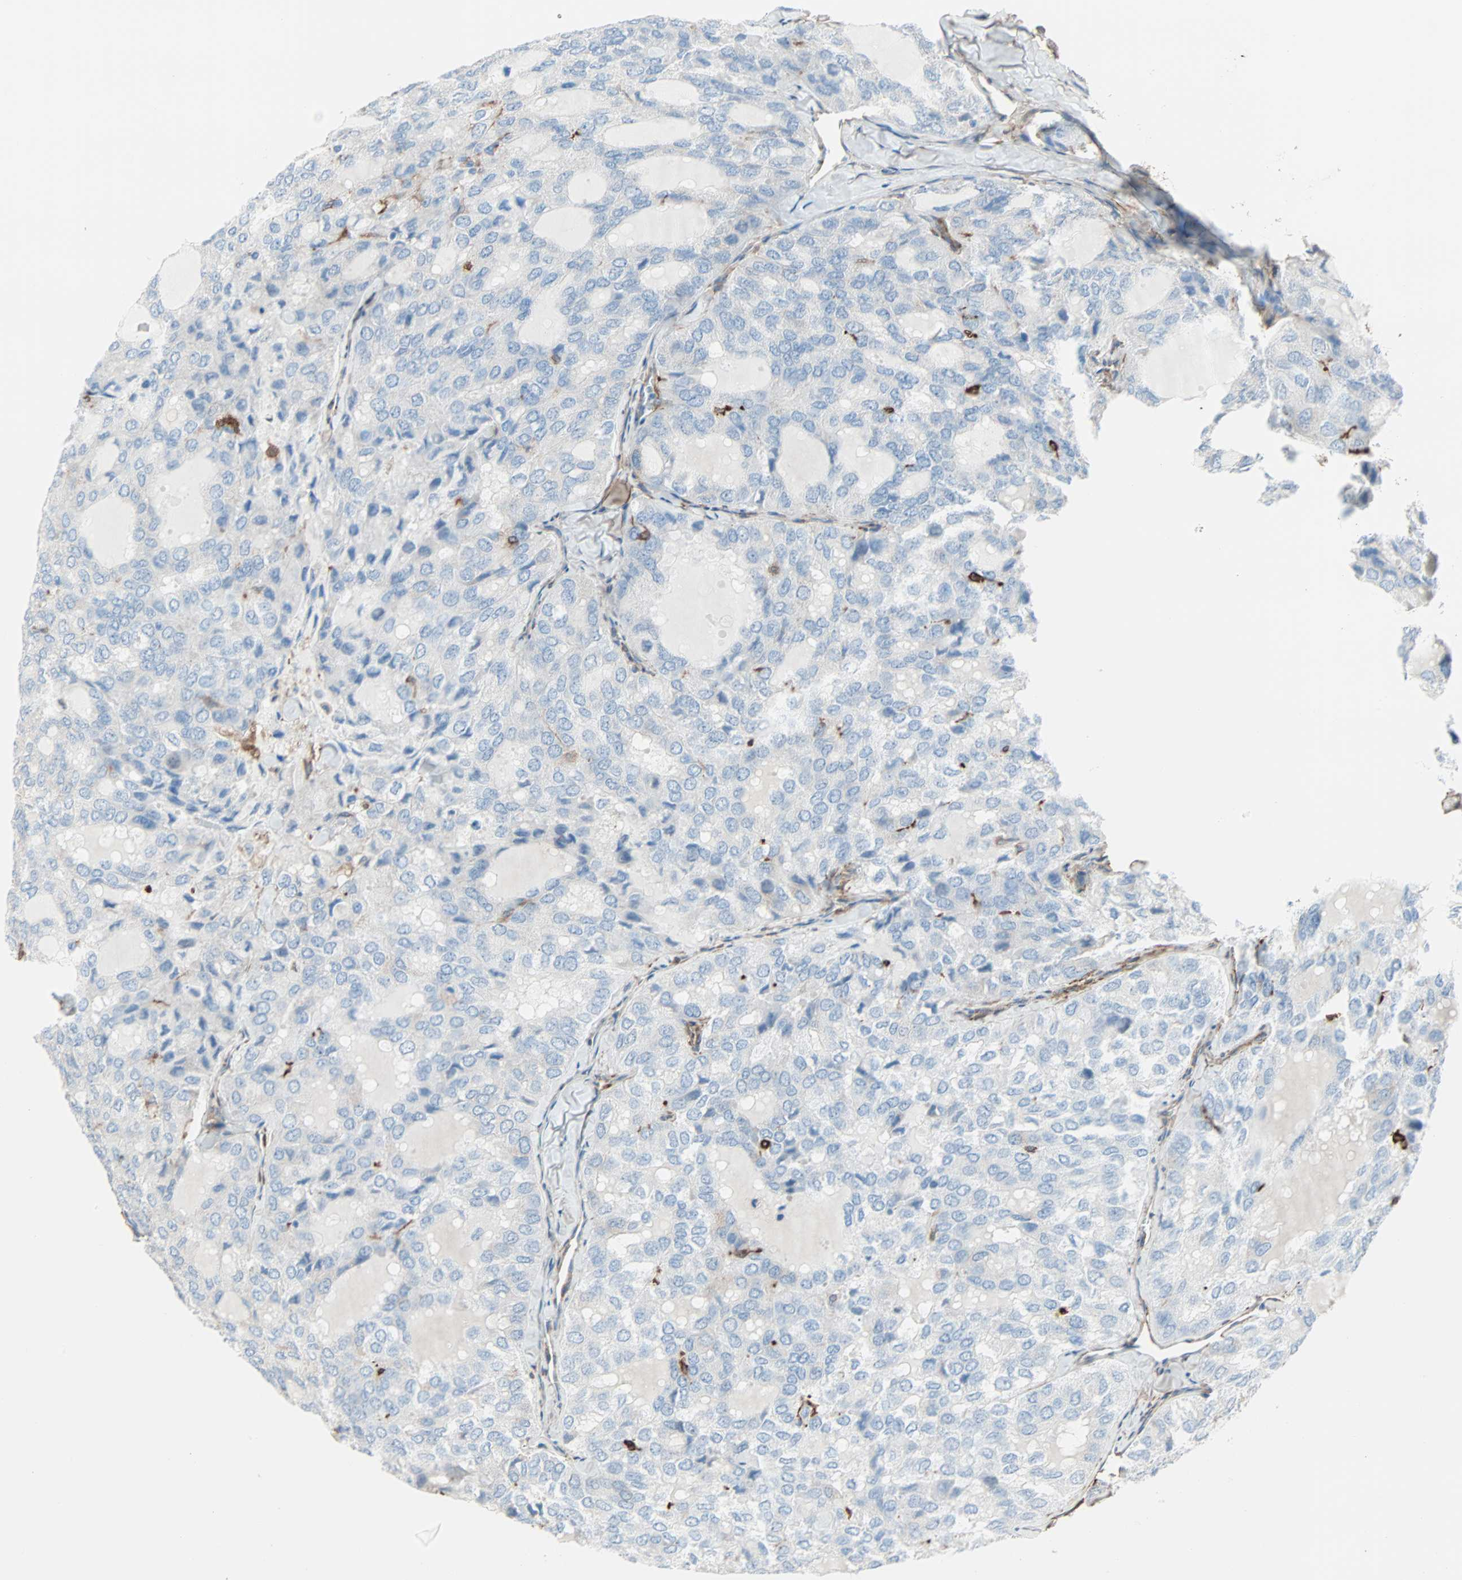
{"staining": {"intensity": "negative", "quantity": "none", "location": "none"}, "tissue": "thyroid cancer", "cell_type": "Tumor cells", "image_type": "cancer", "snomed": [{"axis": "morphology", "description": "Follicular adenoma carcinoma, NOS"}, {"axis": "topography", "description": "Thyroid gland"}], "caption": "Protein analysis of follicular adenoma carcinoma (thyroid) shows no significant expression in tumor cells. Brightfield microscopy of immunohistochemistry (IHC) stained with DAB (brown) and hematoxylin (blue), captured at high magnification.", "gene": "EPB41L2", "patient": {"sex": "male", "age": 75}}